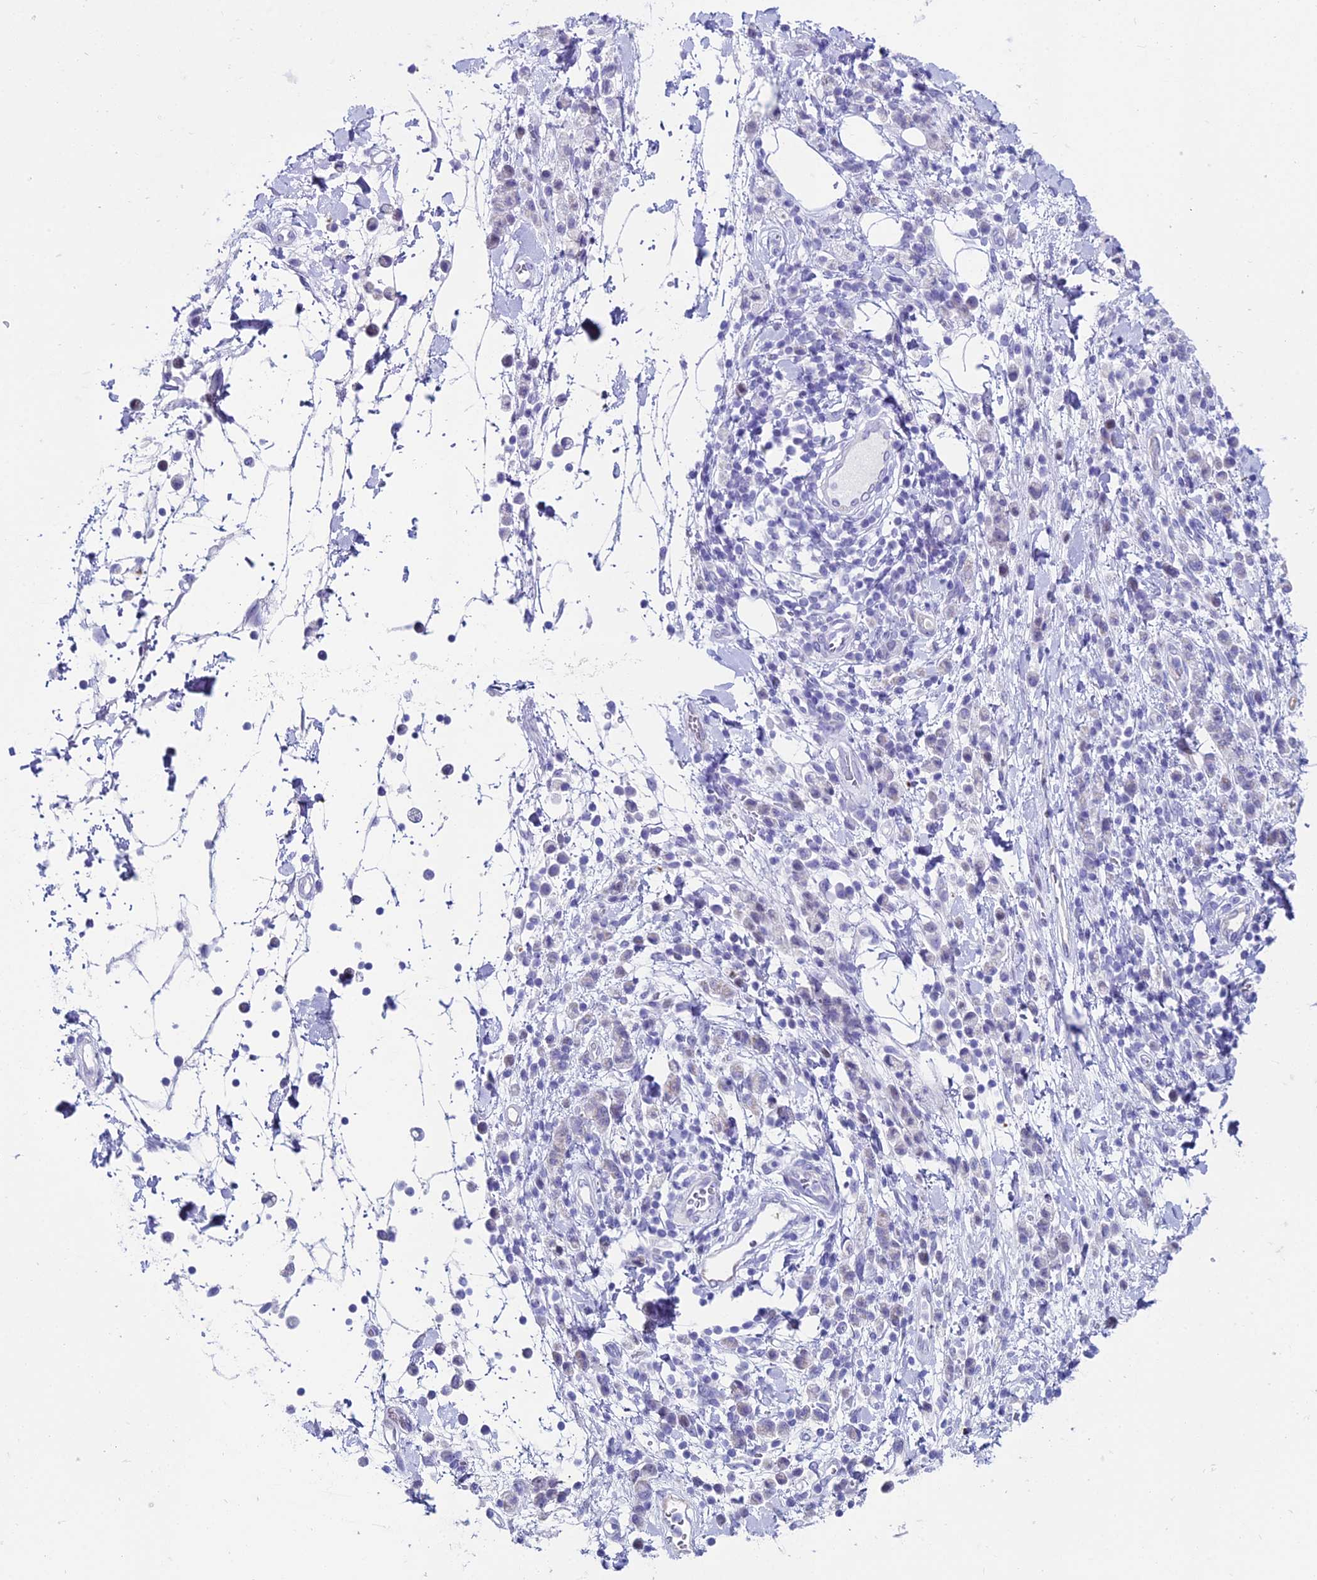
{"staining": {"intensity": "negative", "quantity": "none", "location": "none"}, "tissue": "stomach cancer", "cell_type": "Tumor cells", "image_type": "cancer", "snomed": [{"axis": "morphology", "description": "Adenocarcinoma, NOS"}, {"axis": "topography", "description": "Stomach"}], "caption": "An immunohistochemistry (IHC) image of adenocarcinoma (stomach) is shown. There is no staining in tumor cells of adenocarcinoma (stomach).", "gene": "CC2D2A", "patient": {"sex": "male", "age": 77}}